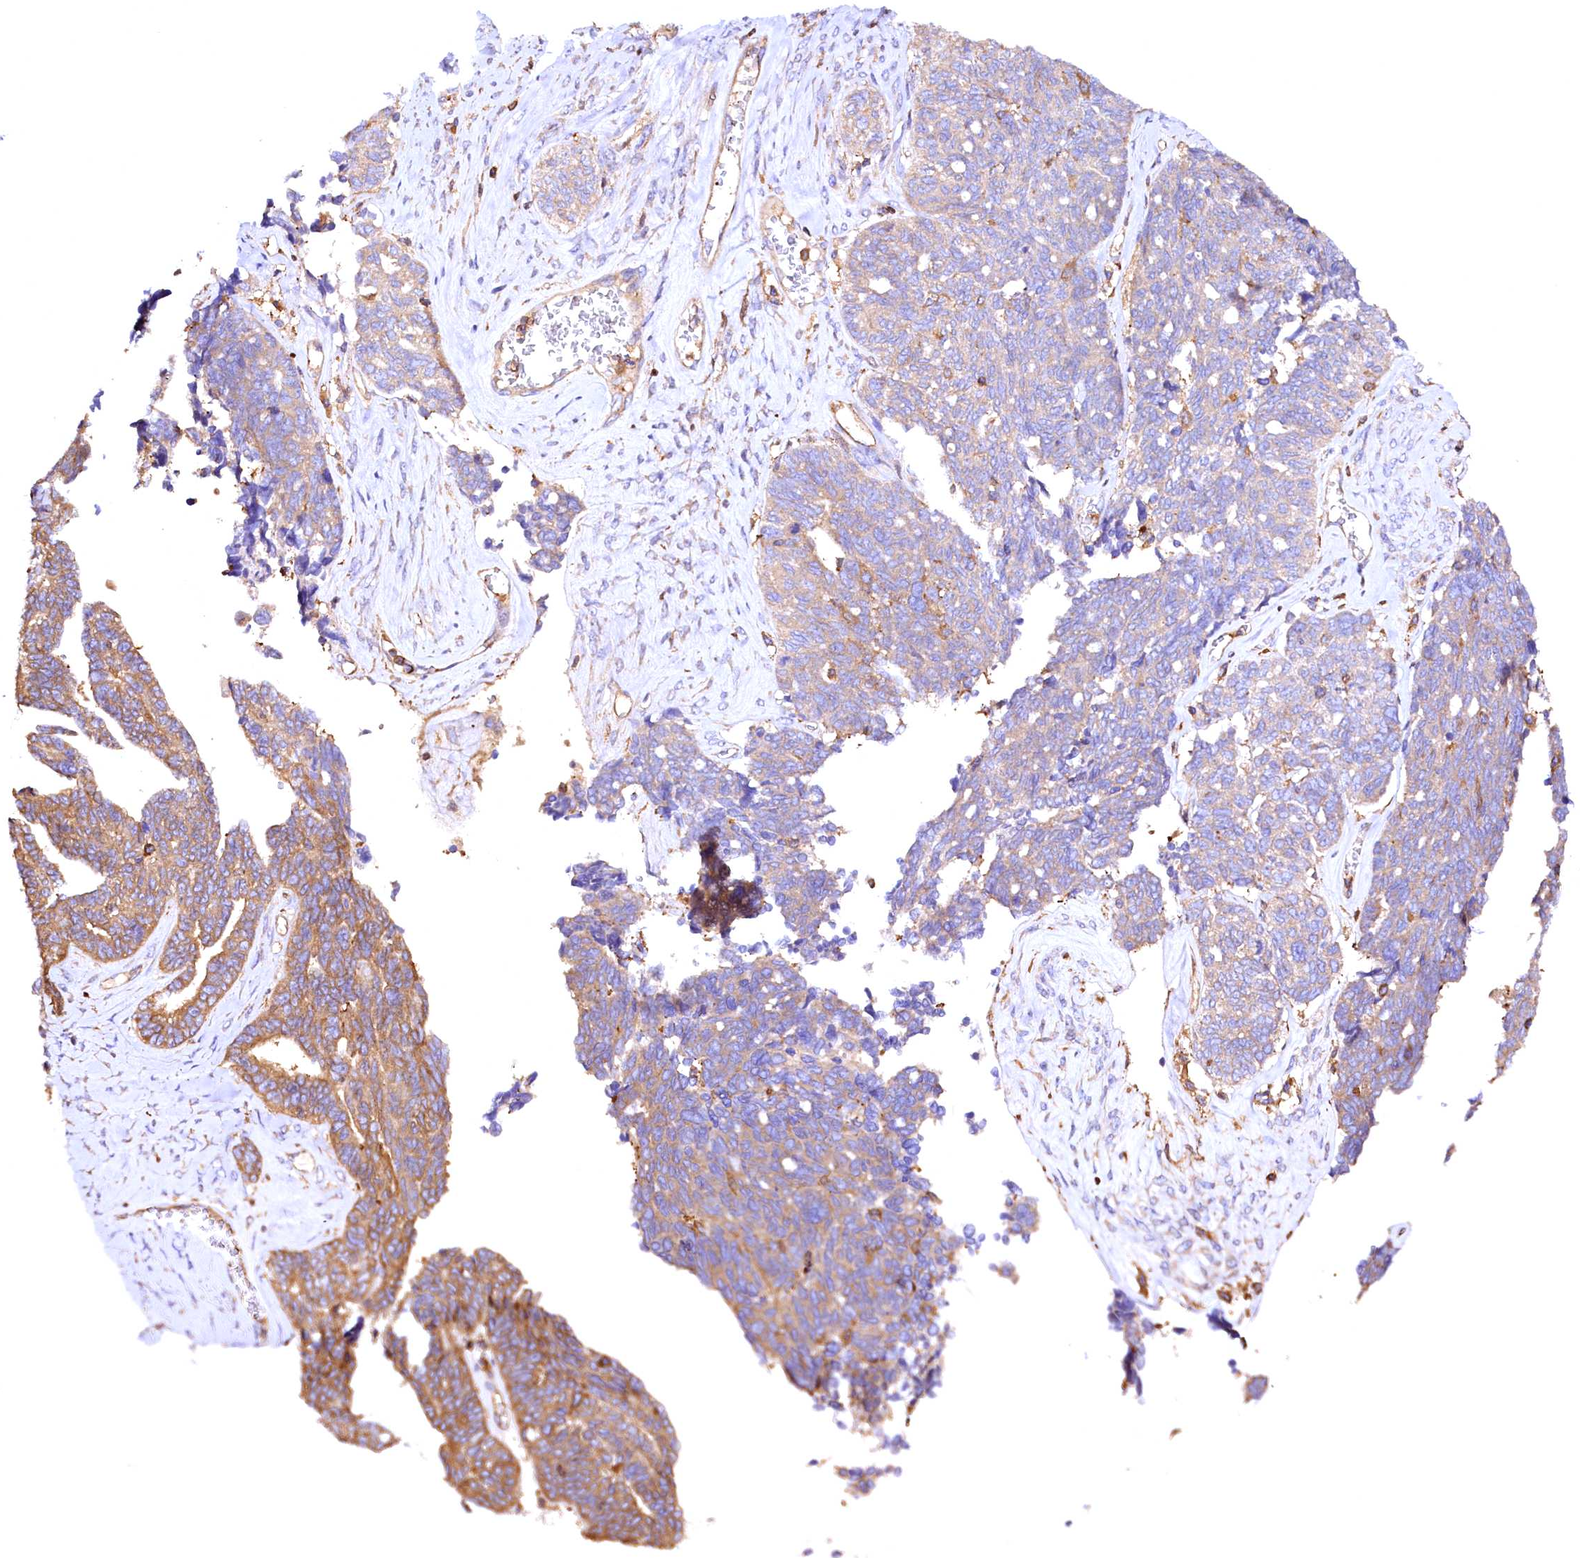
{"staining": {"intensity": "moderate", "quantity": "25%-75%", "location": "cytoplasmic/membranous"}, "tissue": "ovarian cancer", "cell_type": "Tumor cells", "image_type": "cancer", "snomed": [{"axis": "morphology", "description": "Cystadenocarcinoma, serous, NOS"}, {"axis": "topography", "description": "Ovary"}], "caption": "This is a micrograph of IHC staining of ovarian cancer, which shows moderate staining in the cytoplasmic/membranous of tumor cells.", "gene": "RARS2", "patient": {"sex": "female", "age": 79}}